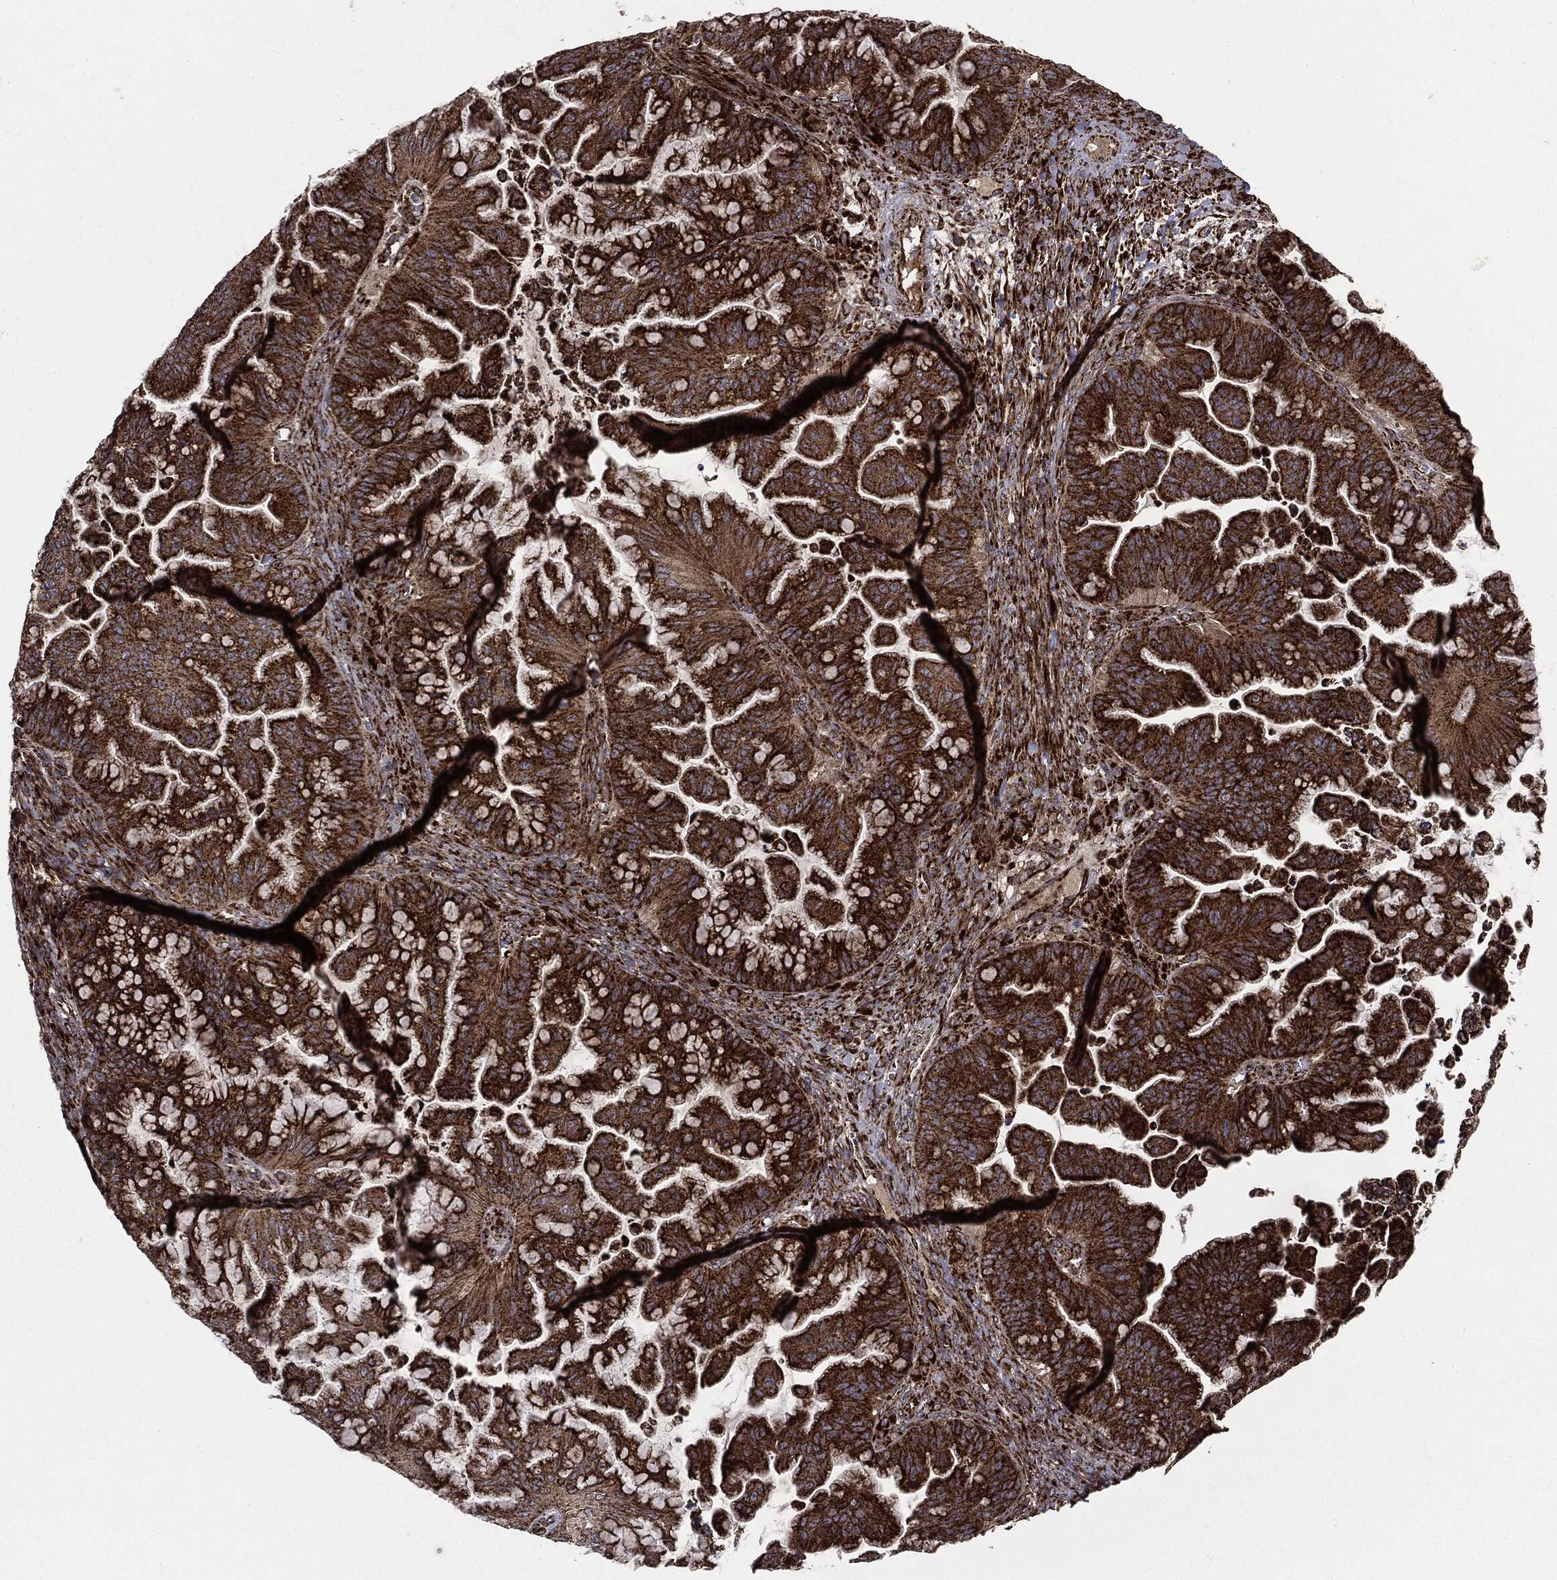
{"staining": {"intensity": "strong", "quantity": ">75%", "location": "cytoplasmic/membranous"}, "tissue": "ovarian cancer", "cell_type": "Tumor cells", "image_type": "cancer", "snomed": [{"axis": "morphology", "description": "Cystadenocarcinoma, mucinous, NOS"}, {"axis": "topography", "description": "Ovary"}], "caption": "Brown immunohistochemical staining in mucinous cystadenocarcinoma (ovarian) displays strong cytoplasmic/membranous staining in about >75% of tumor cells. (Brightfield microscopy of DAB IHC at high magnification).", "gene": "MAP2K1", "patient": {"sex": "female", "age": 67}}